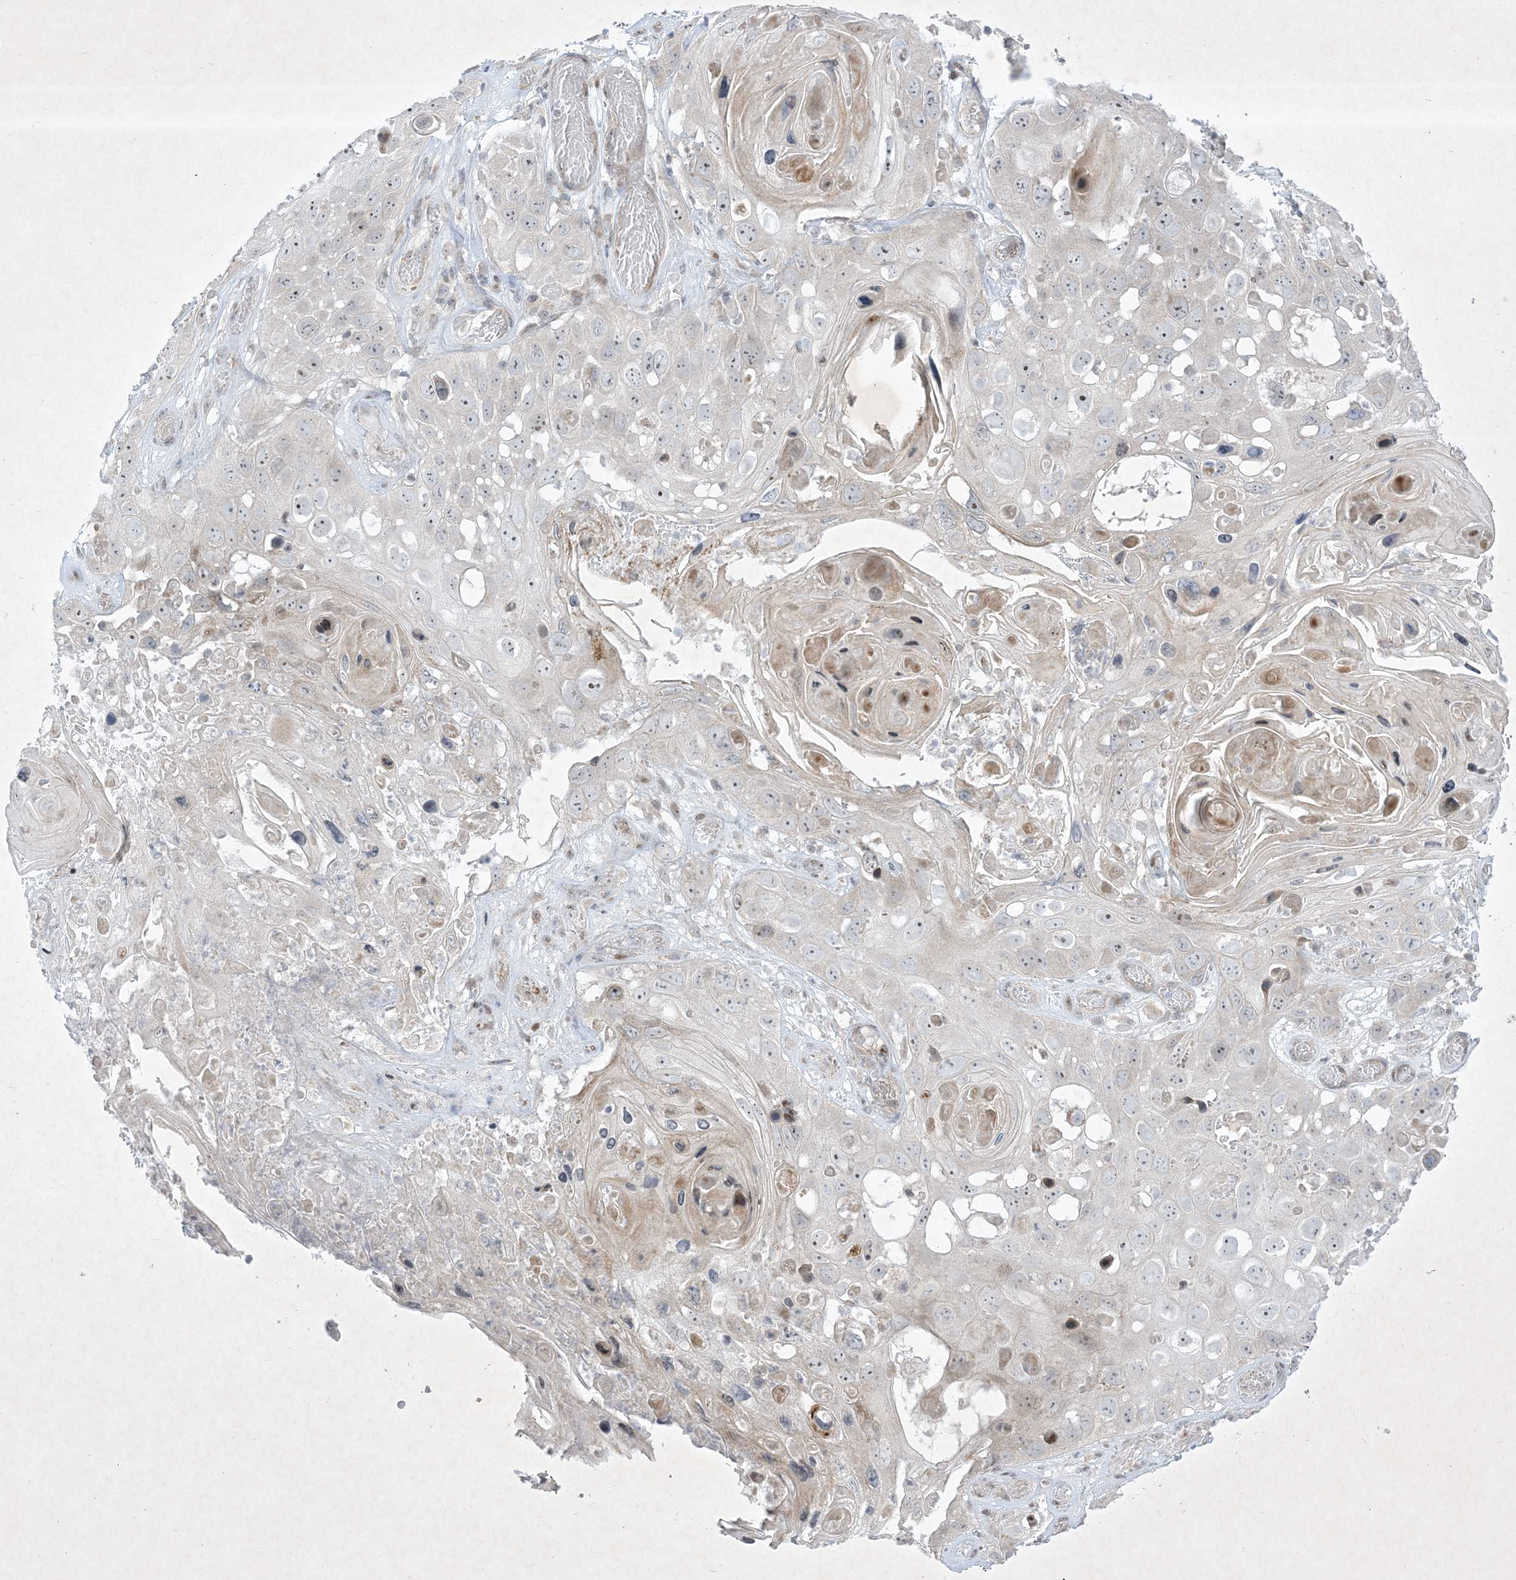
{"staining": {"intensity": "weak", "quantity": "<25%", "location": "nuclear"}, "tissue": "skin cancer", "cell_type": "Tumor cells", "image_type": "cancer", "snomed": [{"axis": "morphology", "description": "Squamous cell carcinoma, NOS"}, {"axis": "topography", "description": "Skin"}], "caption": "This histopathology image is of skin squamous cell carcinoma stained with immunohistochemistry to label a protein in brown with the nuclei are counter-stained blue. There is no positivity in tumor cells. Nuclei are stained in blue.", "gene": "SOGA3", "patient": {"sex": "male", "age": 55}}